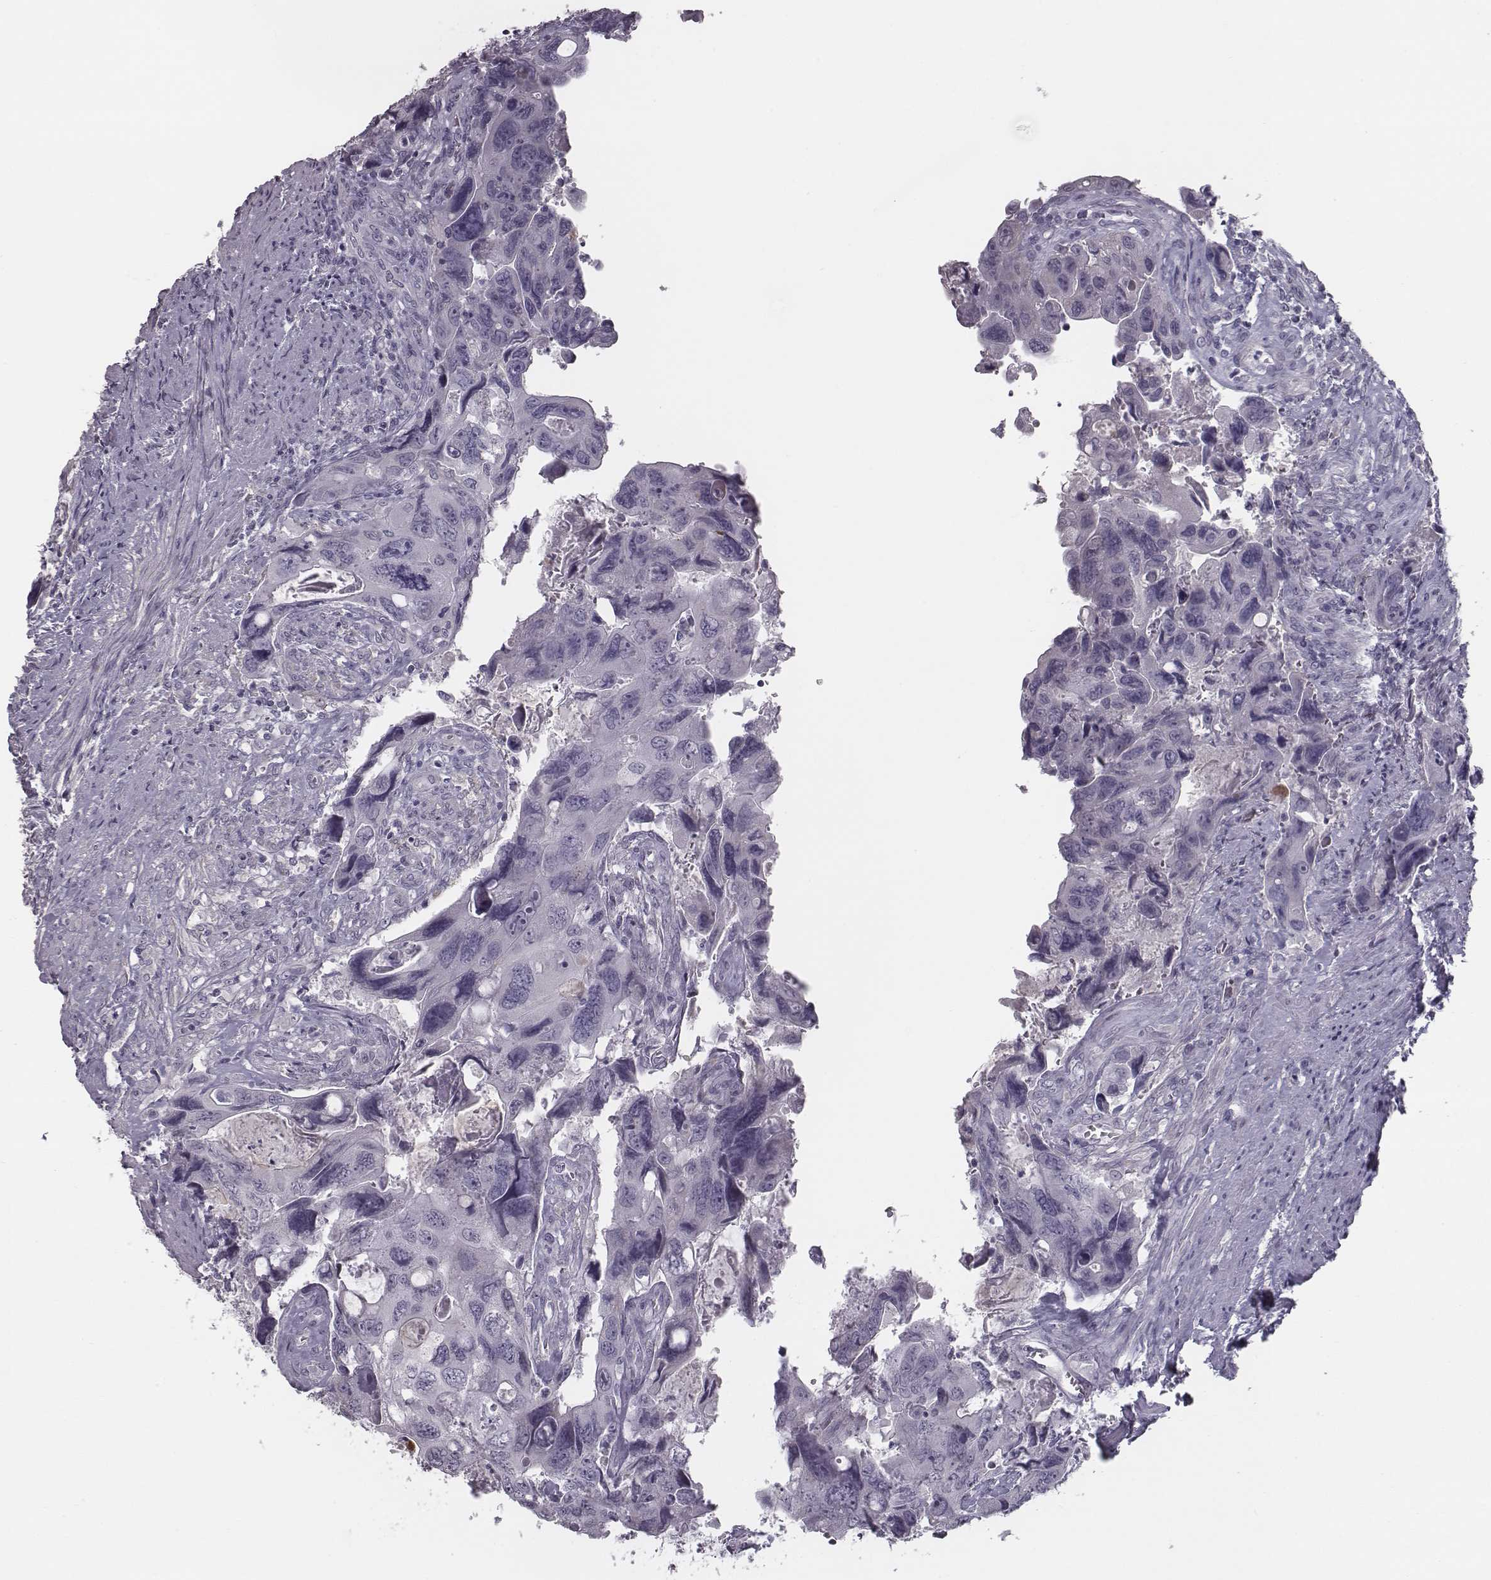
{"staining": {"intensity": "negative", "quantity": "none", "location": "none"}, "tissue": "colorectal cancer", "cell_type": "Tumor cells", "image_type": "cancer", "snomed": [{"axis": "morphology", "description": "Adenocarcinoma, NOS"}, {"axis": "topography", "description": "Rectum"}], "caption": "High power microscopy micrograph of an immunohistochemistry (IHC) photomicrograph of colorectal cancer (adenocarcinoma), revealing no significant positivity in tumor cells.", "gene": "SEPTIN14", "patient": {"sex": "male", "age": 62}}